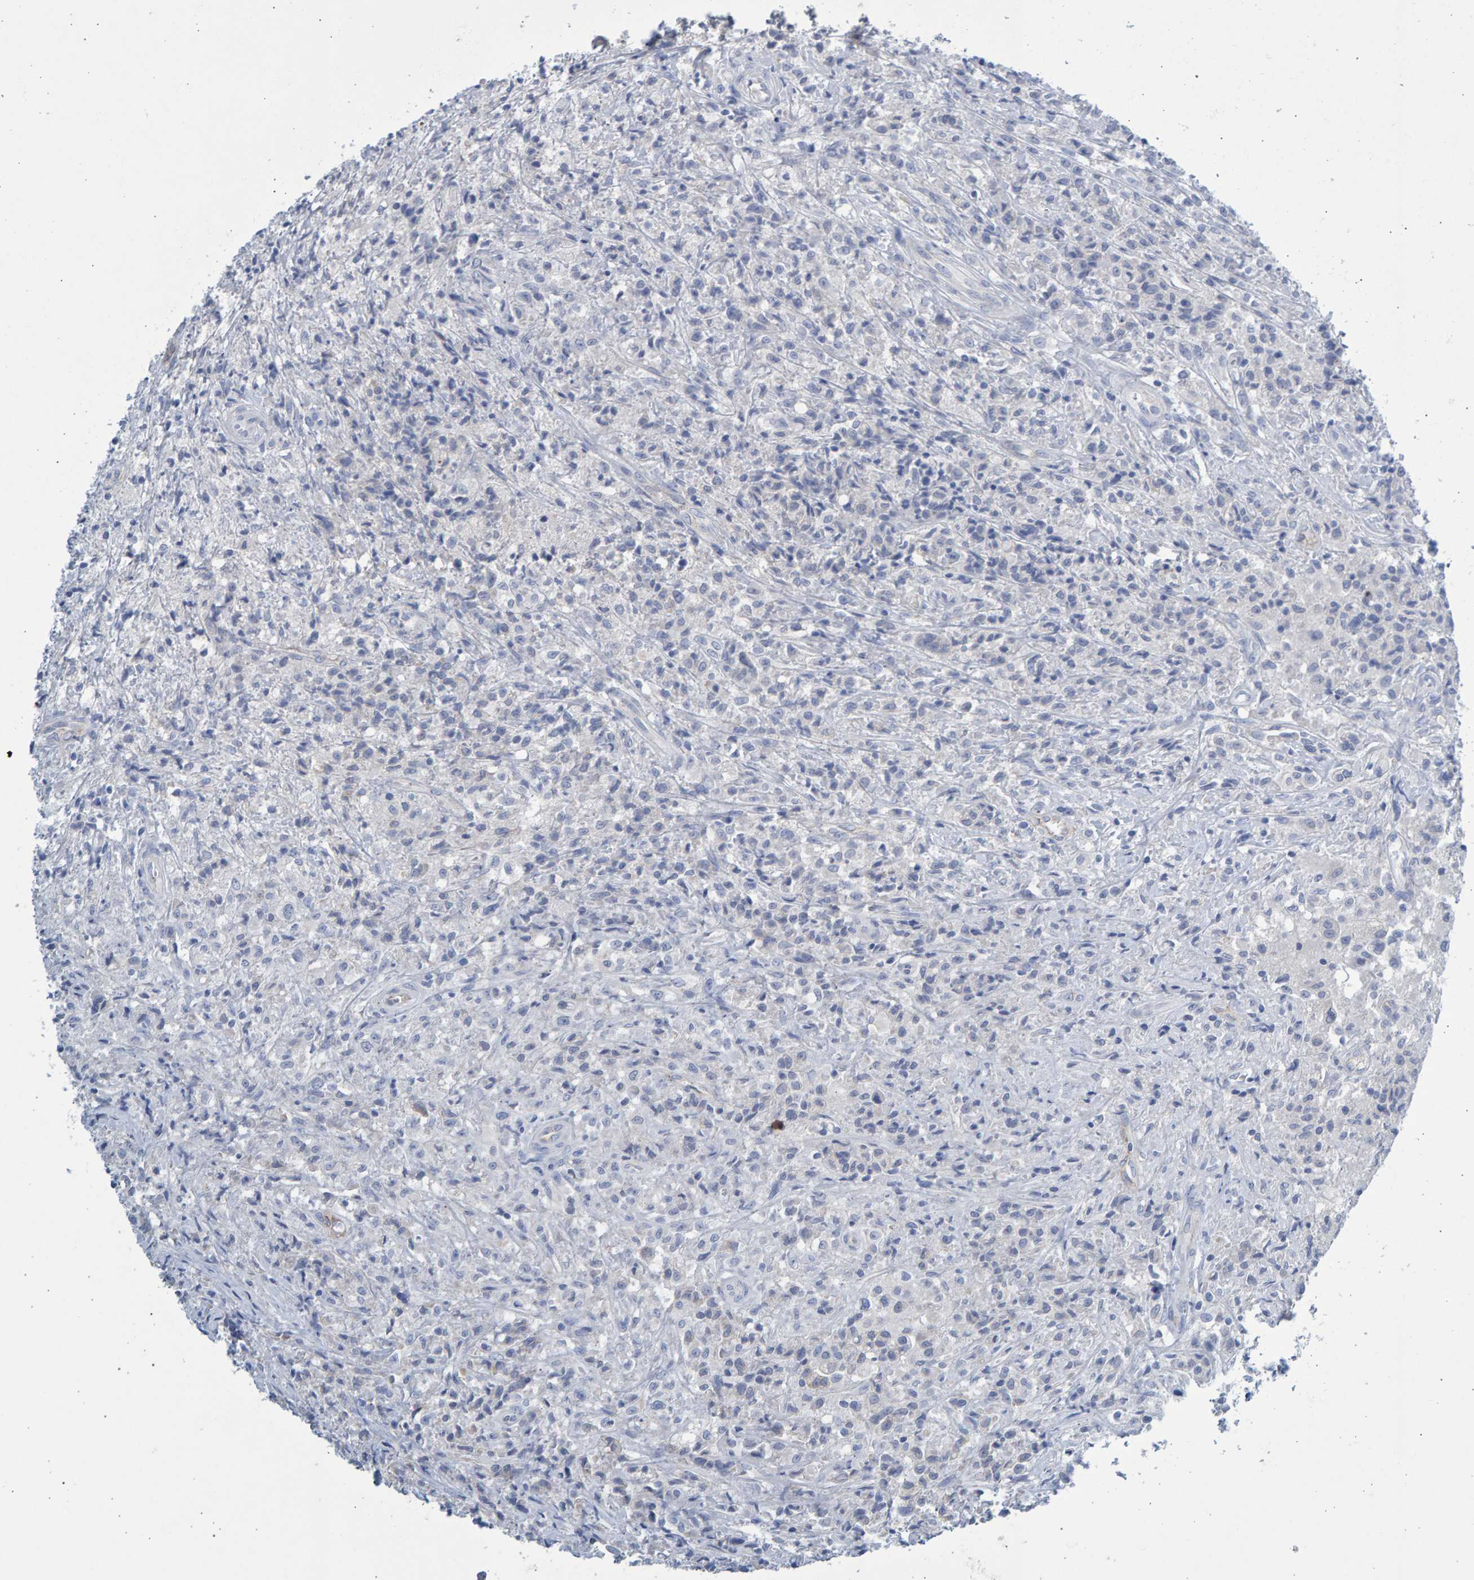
{"staining": {"intensity": "negative", "quantity": "none", "location": "none"}, "tissue": "testis cancer", "cell_type": "Tumor cells", "image_type": "cancer", "snomed": [{"axis": "morphology", "description": "Carcinoma, Embryonal, NOS"}, {"axis": "topography", "description": "Testis"}], "caption": "IHC photomicrograph of neoplastic tissue: embryonal carcinoma (testis) stained with DAB (3,3'-diaminobenzidine) shows no significant protein staining in tumor cells. (DAB IHC visualized using brightfield microscopy, high magnification).", "gene": "SLC34A3", "patient": {"sex": "male", "age": 2}}